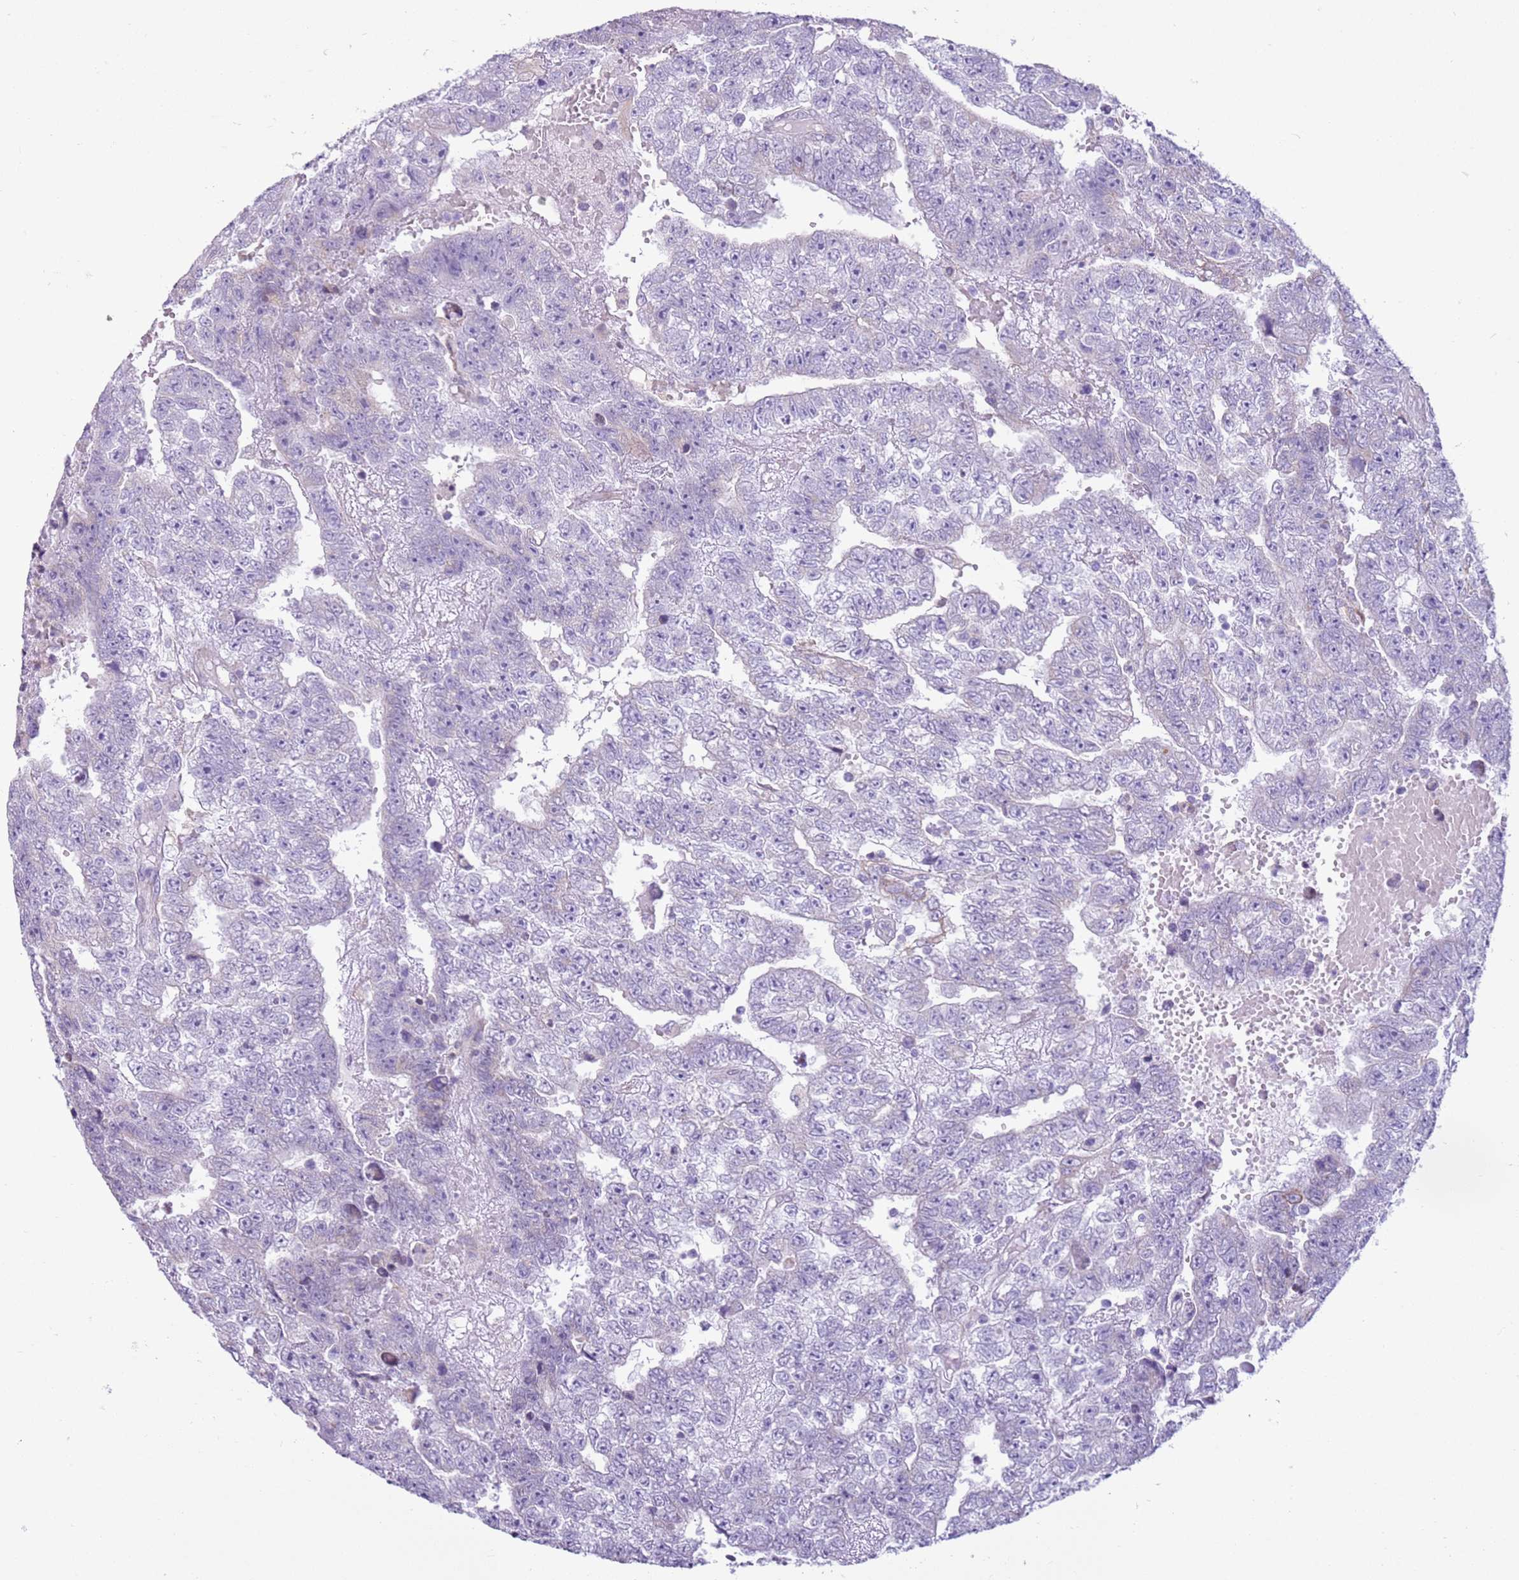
{"staining": {"intensity": "negative", "quantity": "none", "location": "none"}, "tissue": "testis cancer", "cell_type": "Tumor cells", "image_type": "cancer", "snomed": [{"axis": "morphology", "description": "Carcinoma, Embryonal, NOS"}, {"axis": "topography", "description": "Testis"}], "caption": "Immunohistochemistry (IHC) micrograph of neoplastic tissue: human testis cancer stained with DAB displays no significant protein positivity in tumor cells. (DAB (3,3'-diaminobenzidine) IHC, high magnification).", "gene": "OAF", "patient": {"sex": "male", "age": 25}}